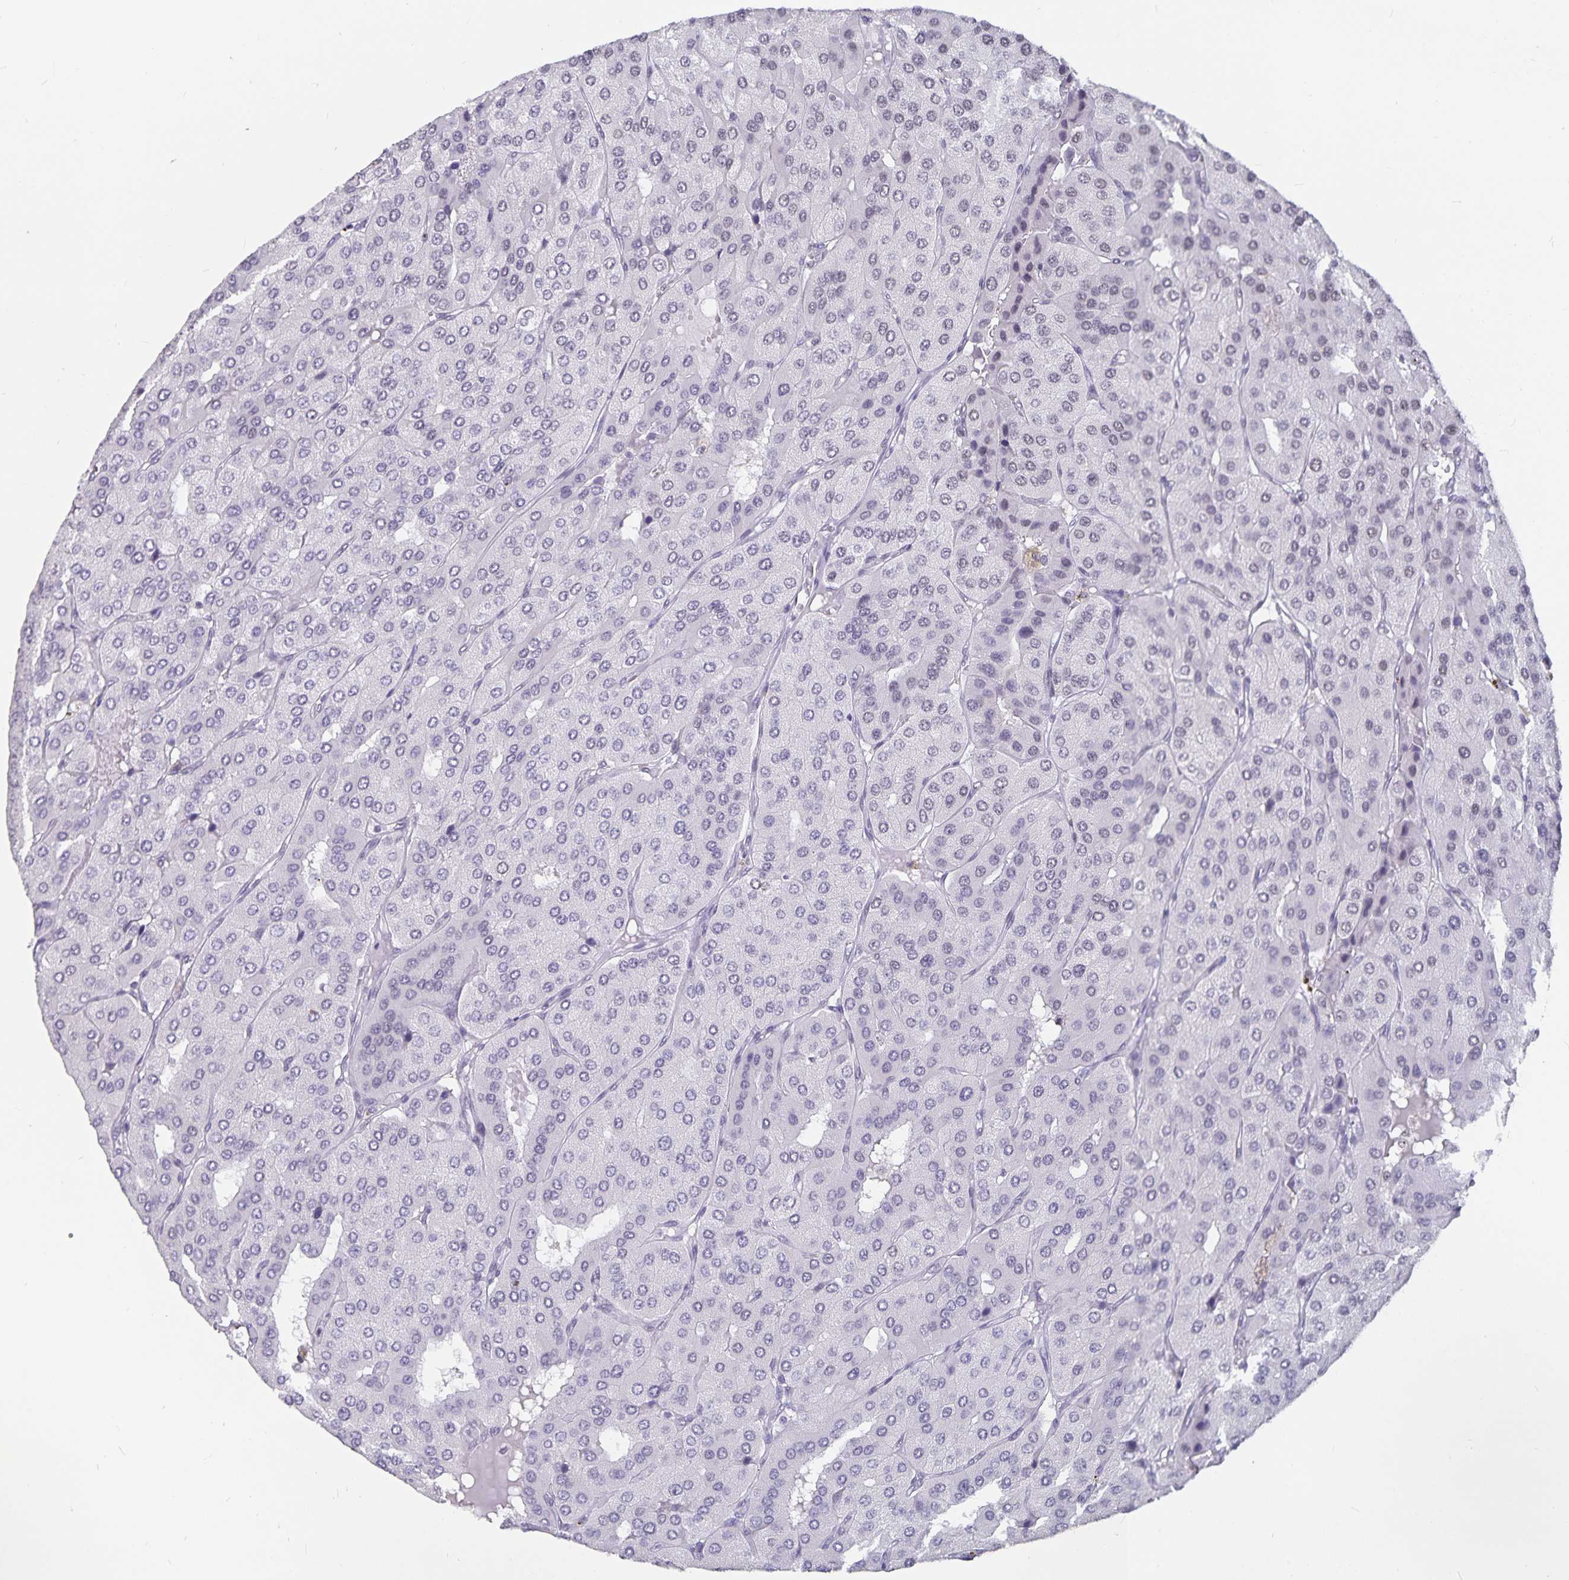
{"staining": {"intensity": "negative", "quantity": "none", "location": "none"}, "tissue": "parathyroid gland", "cell_type": "Glandular cells", "image_type": "normal", "snomed": [{"axis": "morphology", "description": "Normal tissue, NOS"}, {"axis": "morphology", "description": "Adenoma, NOS"}, {"axis": "topography", "description": "Parathyroid gland"}], "caption": "A photomicrograph of human parathyroid gland is negative for staining in glandular cells.", "gene": "PBX2", "patient": {"sex": "female", "age": 86}}